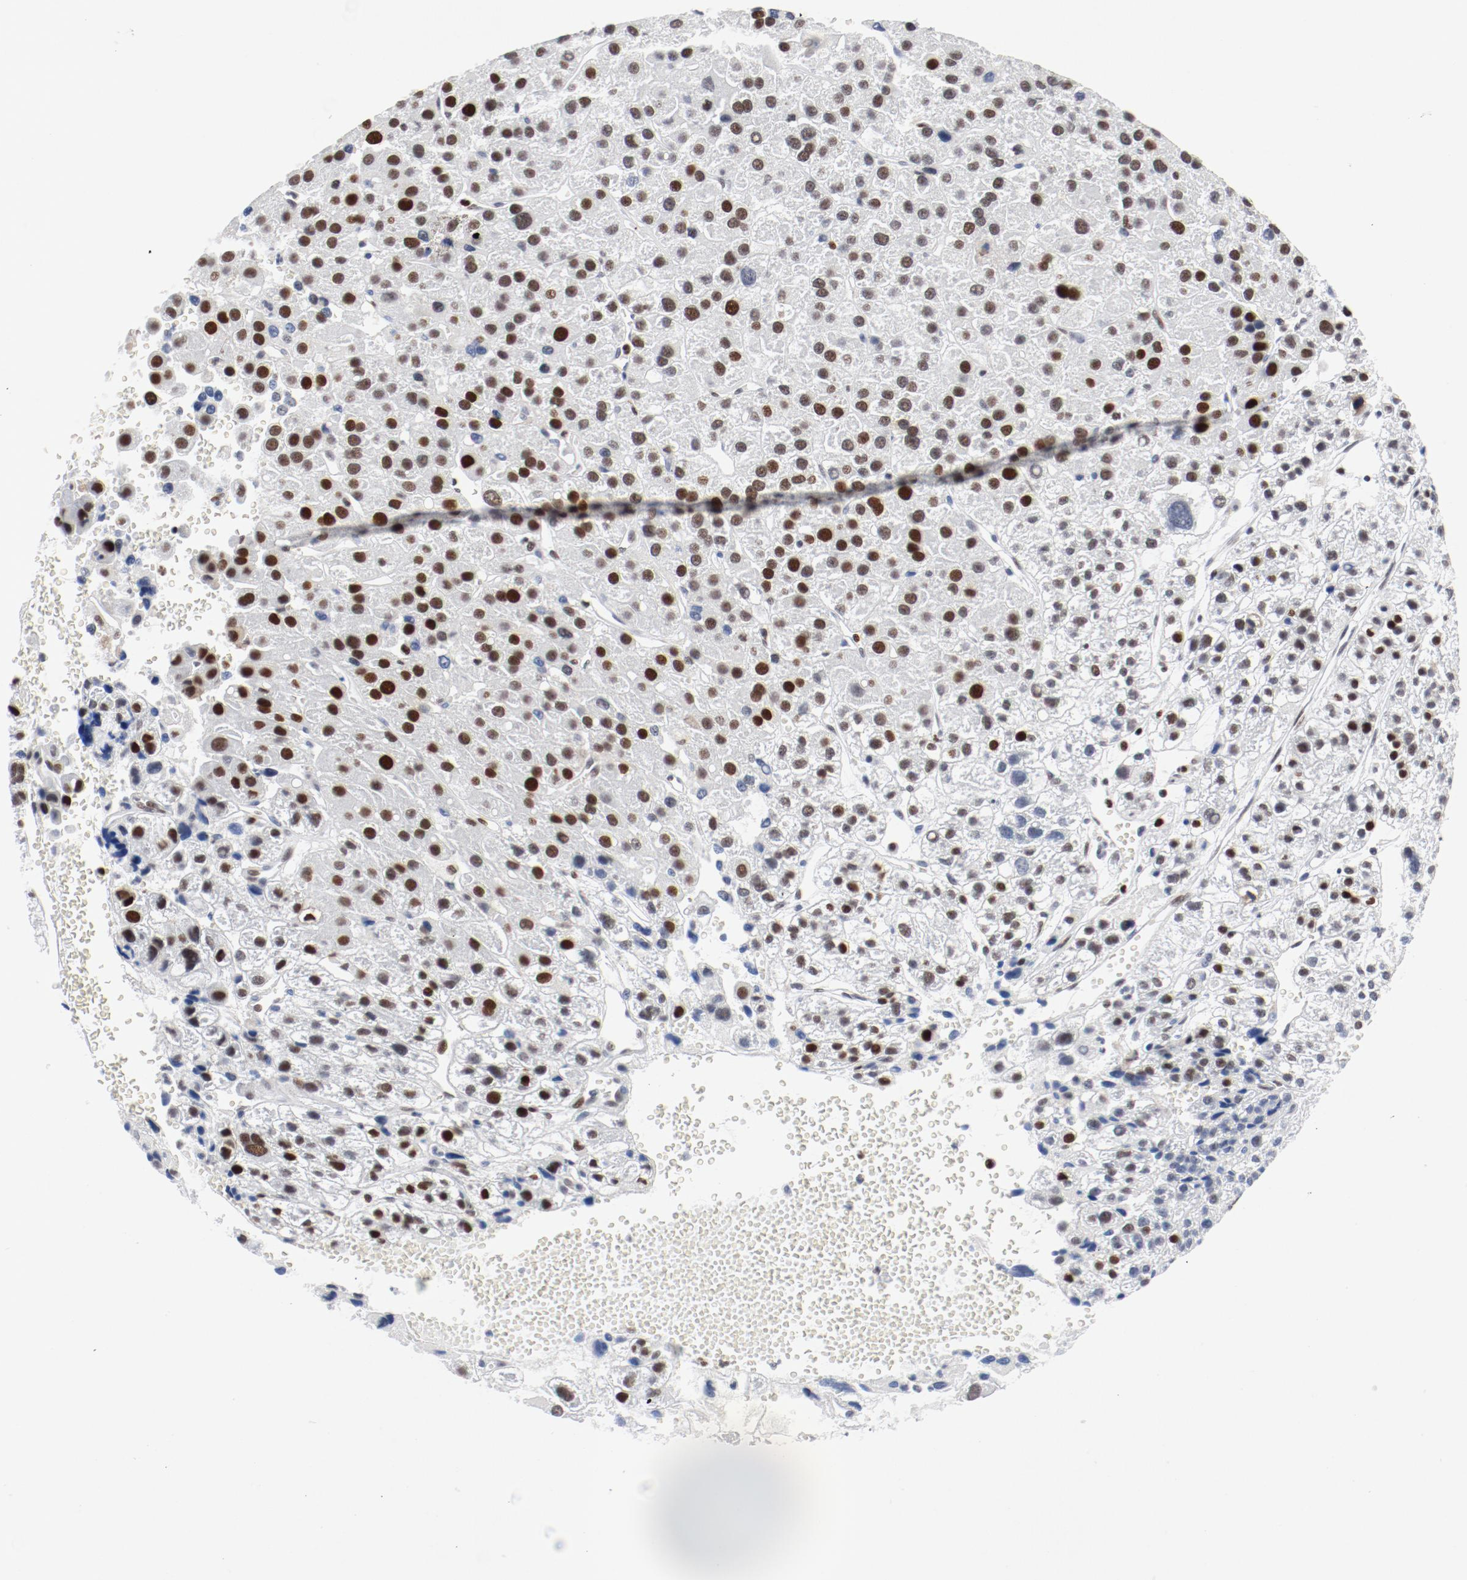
{"staining": {"intensity": "strong", "quantity": "25%-75%", "location": "nuclear"}, "tissue": "liver cancer", "cell_type": "Tumor cells", "image_type": "cancer", "snomed": [{"axis": "morphology", "description": "Carcinoma, Hepatocellular, NOS"}, {"axis": "topography", "description": "Liver"}], "caption": "Immunohistochemical staining of human liver hepatocellular carcinoma displays strong nuclear protein staining in about 25%-75% of tumor cells.", "gene": "POLD1", "patient": {"sex": "female", "age": 85}}